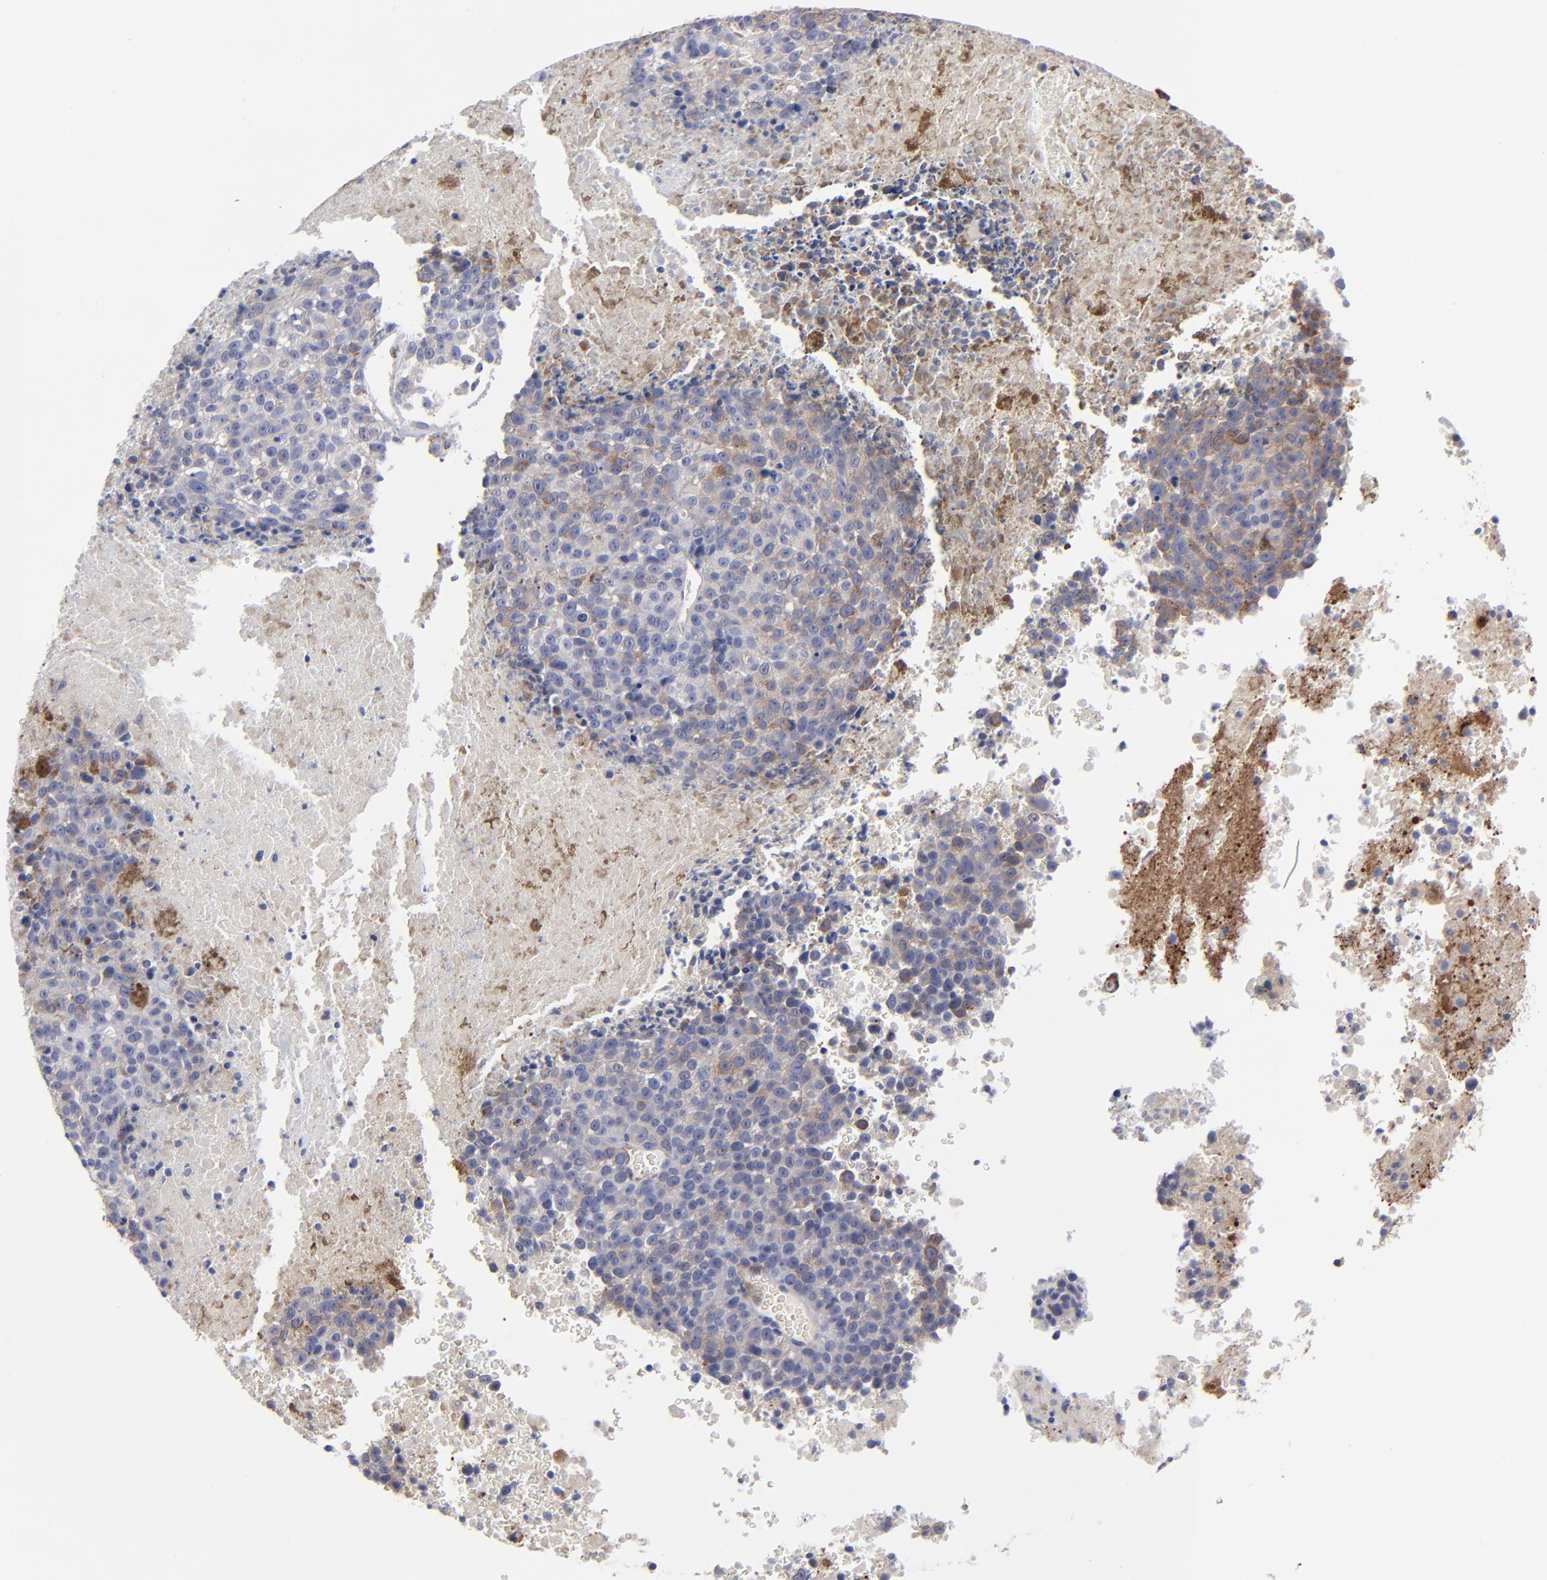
{"staining": {"intensity": "negative", "quantity": "none", "location": "none"}, "tissue": "melanoma", "cell_type": "Tumor cells", "image_type": "cancer", "snomed": [{"axis": "morphology", "description": "Malignant melanoma, Metastatic site"}, {"axis": "topography", "description": "Cerebral cortex"}], "caption": "The image reveals no staining of tumor cells in malignant melanoma (metastatic site).", "gene": "CILP", "patient": {"sex": "female", "age": 52}}